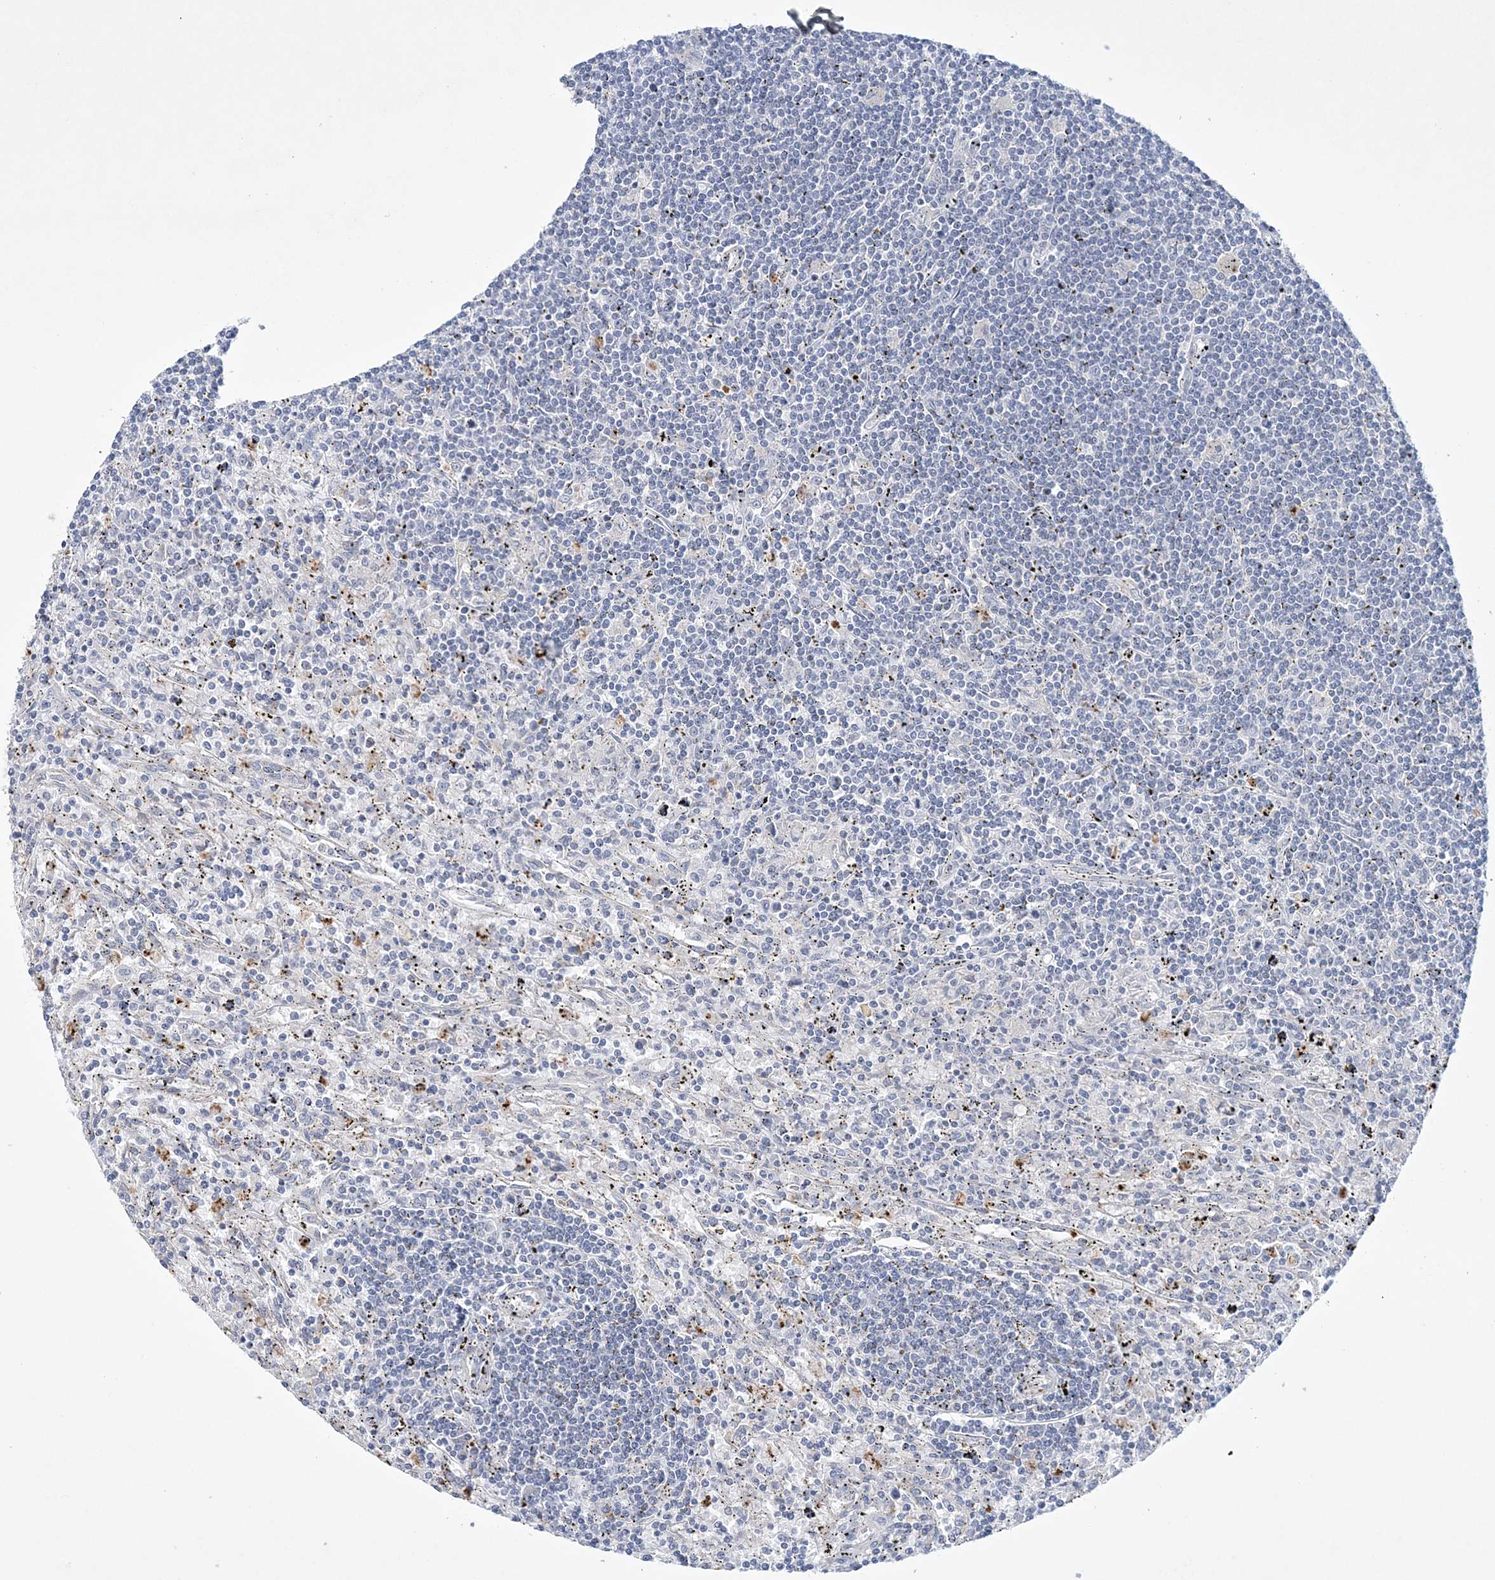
{"staining": {"intensity": "negative", "quantity": "none", "location": "none"}, "tissue": "lymphoma", "cell_type": "Tumor cells", "image_type": "cancer", "snomed": [{"axis": "morphology", "description": "Malignant lymphoma, non-Hodgkin's type, Low grade"}, {"axis": "topography", "description": "Spleen"}], "caption": "The image demonstrates no staining of tumor cells in lymphoma.", "gene": "DPCD", "patient": {"sex": "male", "age": 76}}